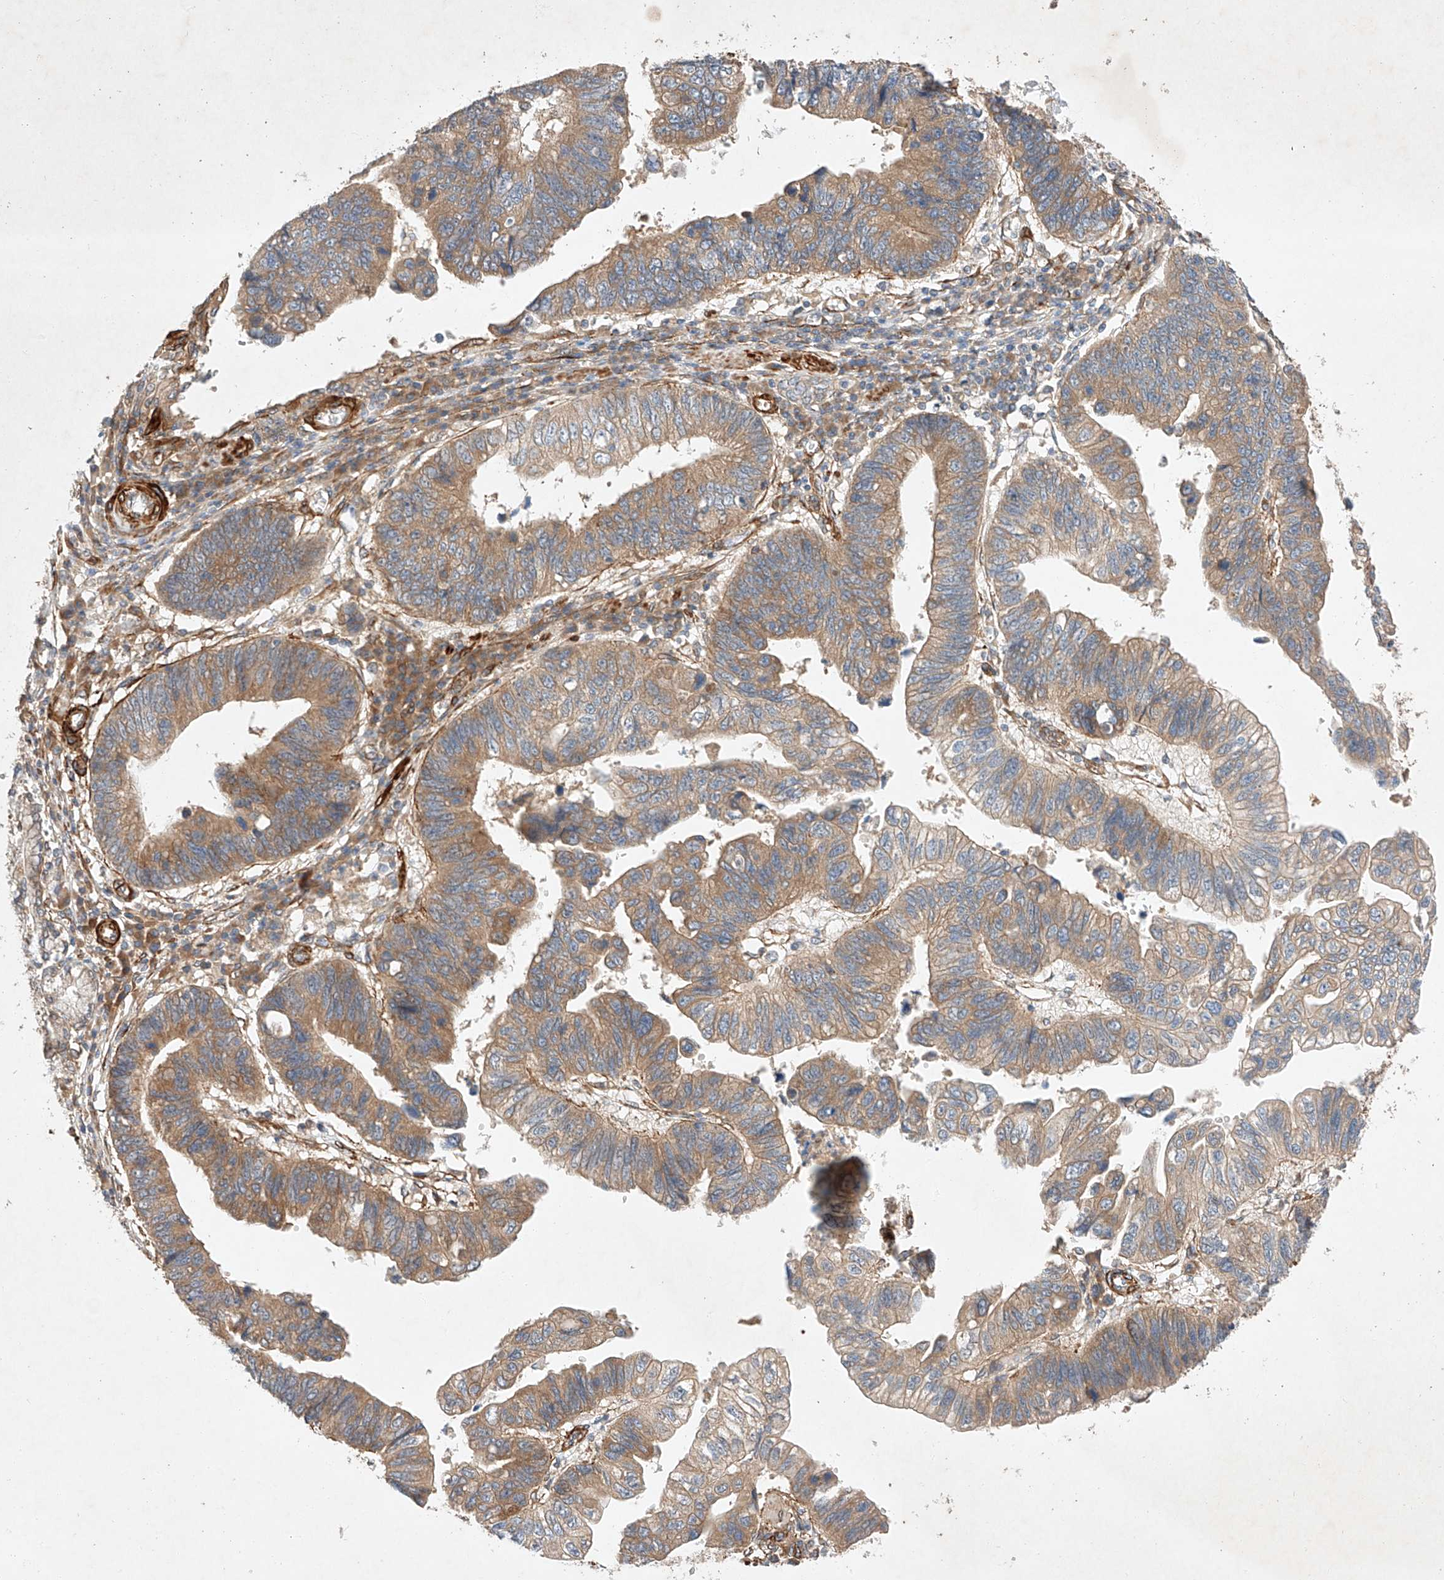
{"staining": {"intensity": "moderate", "quantity": ">75%", "location": "cytoplasmic/membranous"}, "tissue": "stomach cancer", "cell_type": "Tumor cells", "image_type": "cancer", "snomed": [{"axis": "morphology", "description": "Adenocarcinoma, NOS"}, {"axis": "topography", "description": "Stomach"}], "caption": "This histopathology image exhibits stomach cancer (adenocarcinoma) stained with immunohistochemistry (IHC) to label a protein in brown. The cytoplasmic/membranous of tumor cells show moderate positivity for the protein. Nuclei are counter-stained blue.", "gene": "RAB23", "patient": {"sex": "male", "age": 59}}